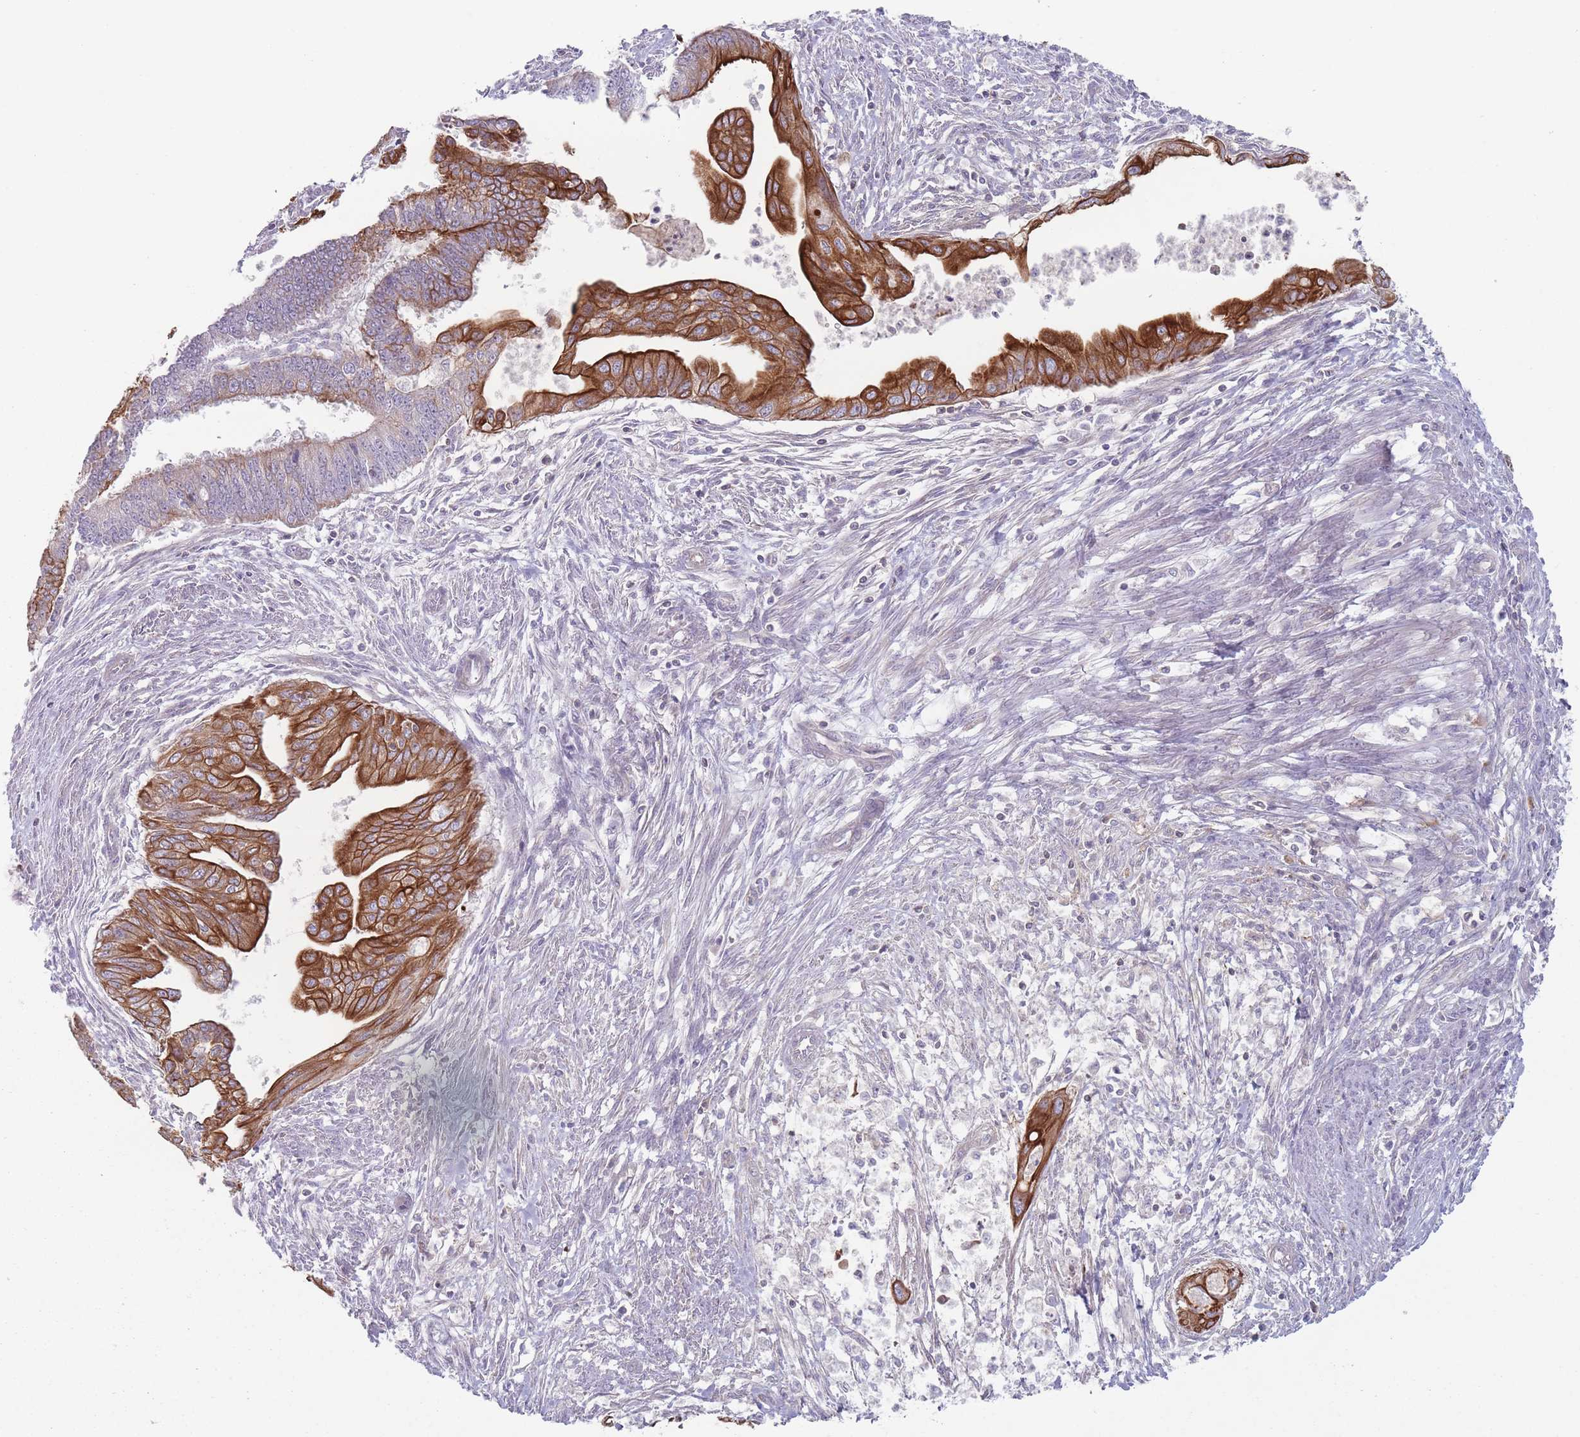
{"staining": {"intensity": "strong", "quantity": ">75%", "location": "cytoplasmic/membranous"}, "tissue": "endometrial cancer", "cell_type": "Tumor cells", "image_type": "cancer", "snomed": [{"axis": "morphology", "description": "Adenocarcinoma, NOS"}, {"axis": "topography", "description": "Endometrium"}], "caption": "IHC histopathology image of neoplastic tissue: endometrial cancer (adenocarcinoma) stained using IHC exhibits high levels of strong protein expression localized specifically in the cytoplasmic/membranous of tumor cells, appearing as a cytoplasmic/membranous brown color.", "gene": "HSBP1L1", "patient": {"sex": "female", "age": 73}}